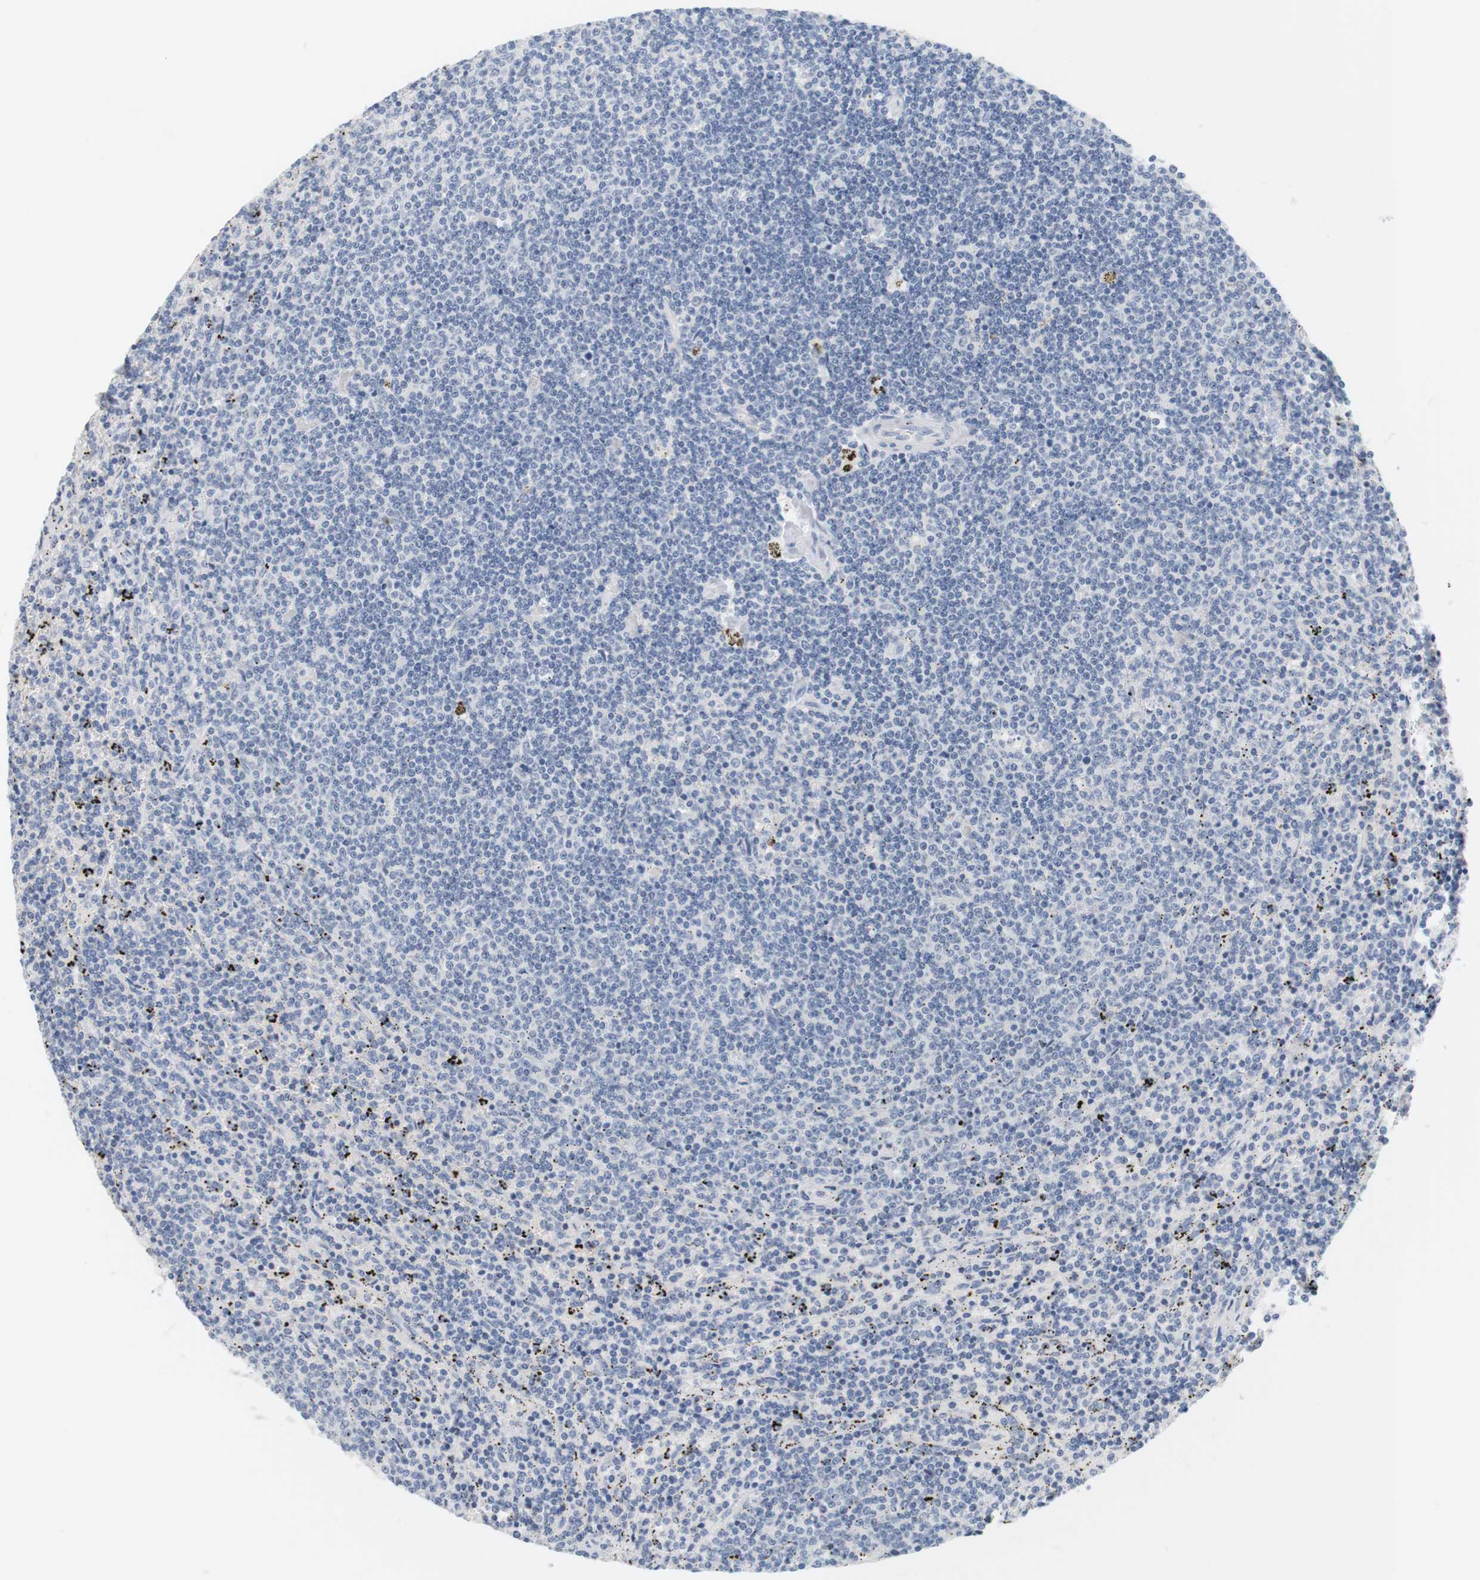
{"staining": {"intensity": "negative", "quantity": "none", "location": "none"}, "tissue": "lymphoma", "cell_type": "Tumor cells", "image_type": "cancer", "snomed": [{"axis": "morphology", "description": "Malignant lymphoma, non-Hodgkin's type, Low grade"}, {"axis": "topography", "description": "Spleen"}], "caption": "Immunohistochemical staining of lymphoma exhibits no significant staining in tumor cells.", "gene": "OPRM1", "patient": {"sex": "female", "age": 50}}